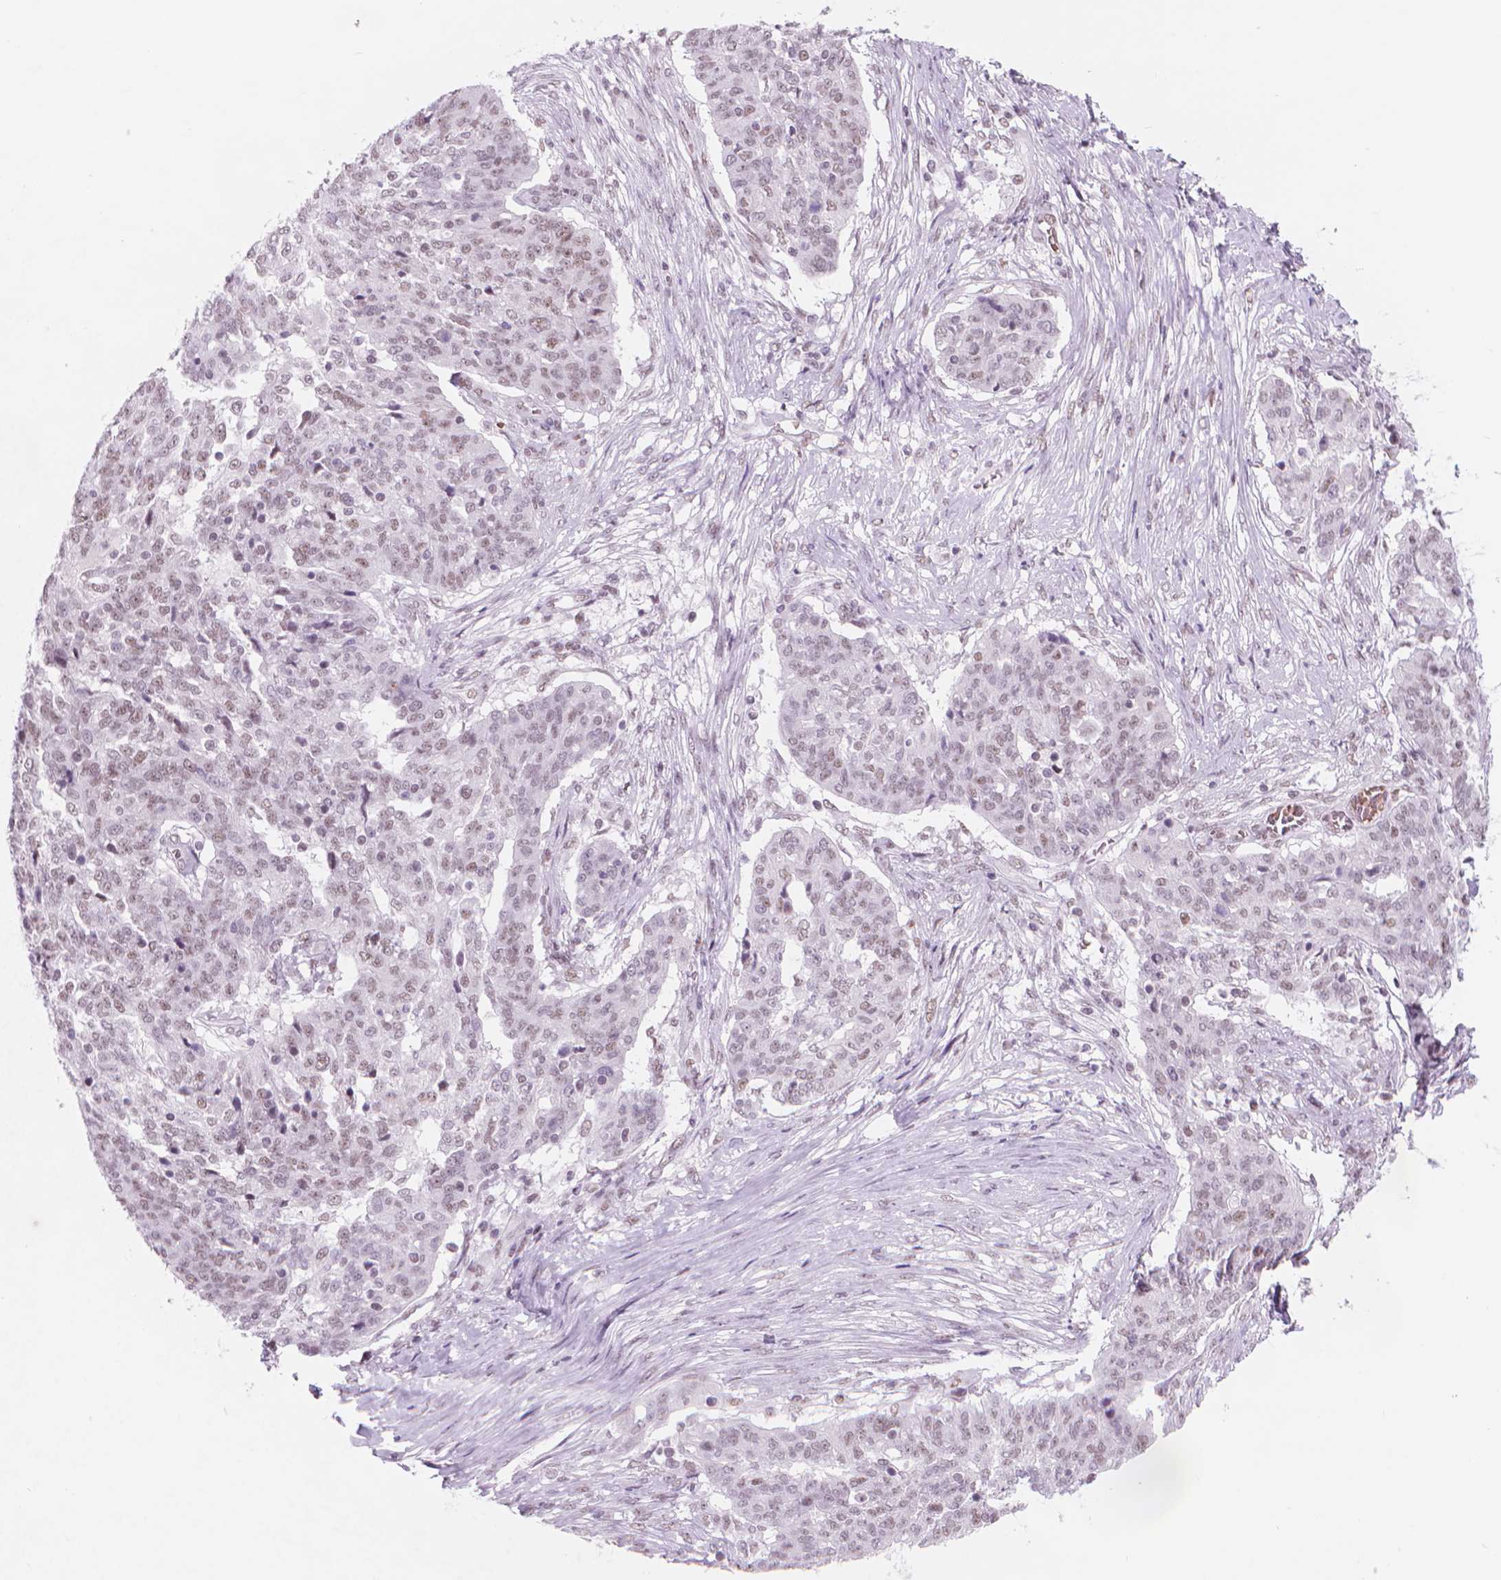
{"staining": {"intensity": "weak", "quantity": "25%-75%", "location": "nuclear"}, "tissue": "ovarian cancer", "cell_type": "Tumor cells", "image_type": "cancer", "snomed": [{"axis": "morphology", "description": "Cystadenocarcinoma, serous, NOS"}, {"axis": "topography", "description": "Ovary"}], "caption": "Ovarian cancer (serous cystadenocarcinoma) stained with IHC demonstrates weak nuclear positivity in approximately 25%-75% of tumor cells. (DAB IHC, brown staining for protein, blue staining for nuclei).", "gene": "POLR3D", "patient": {"sex": "female", "age": 67}}